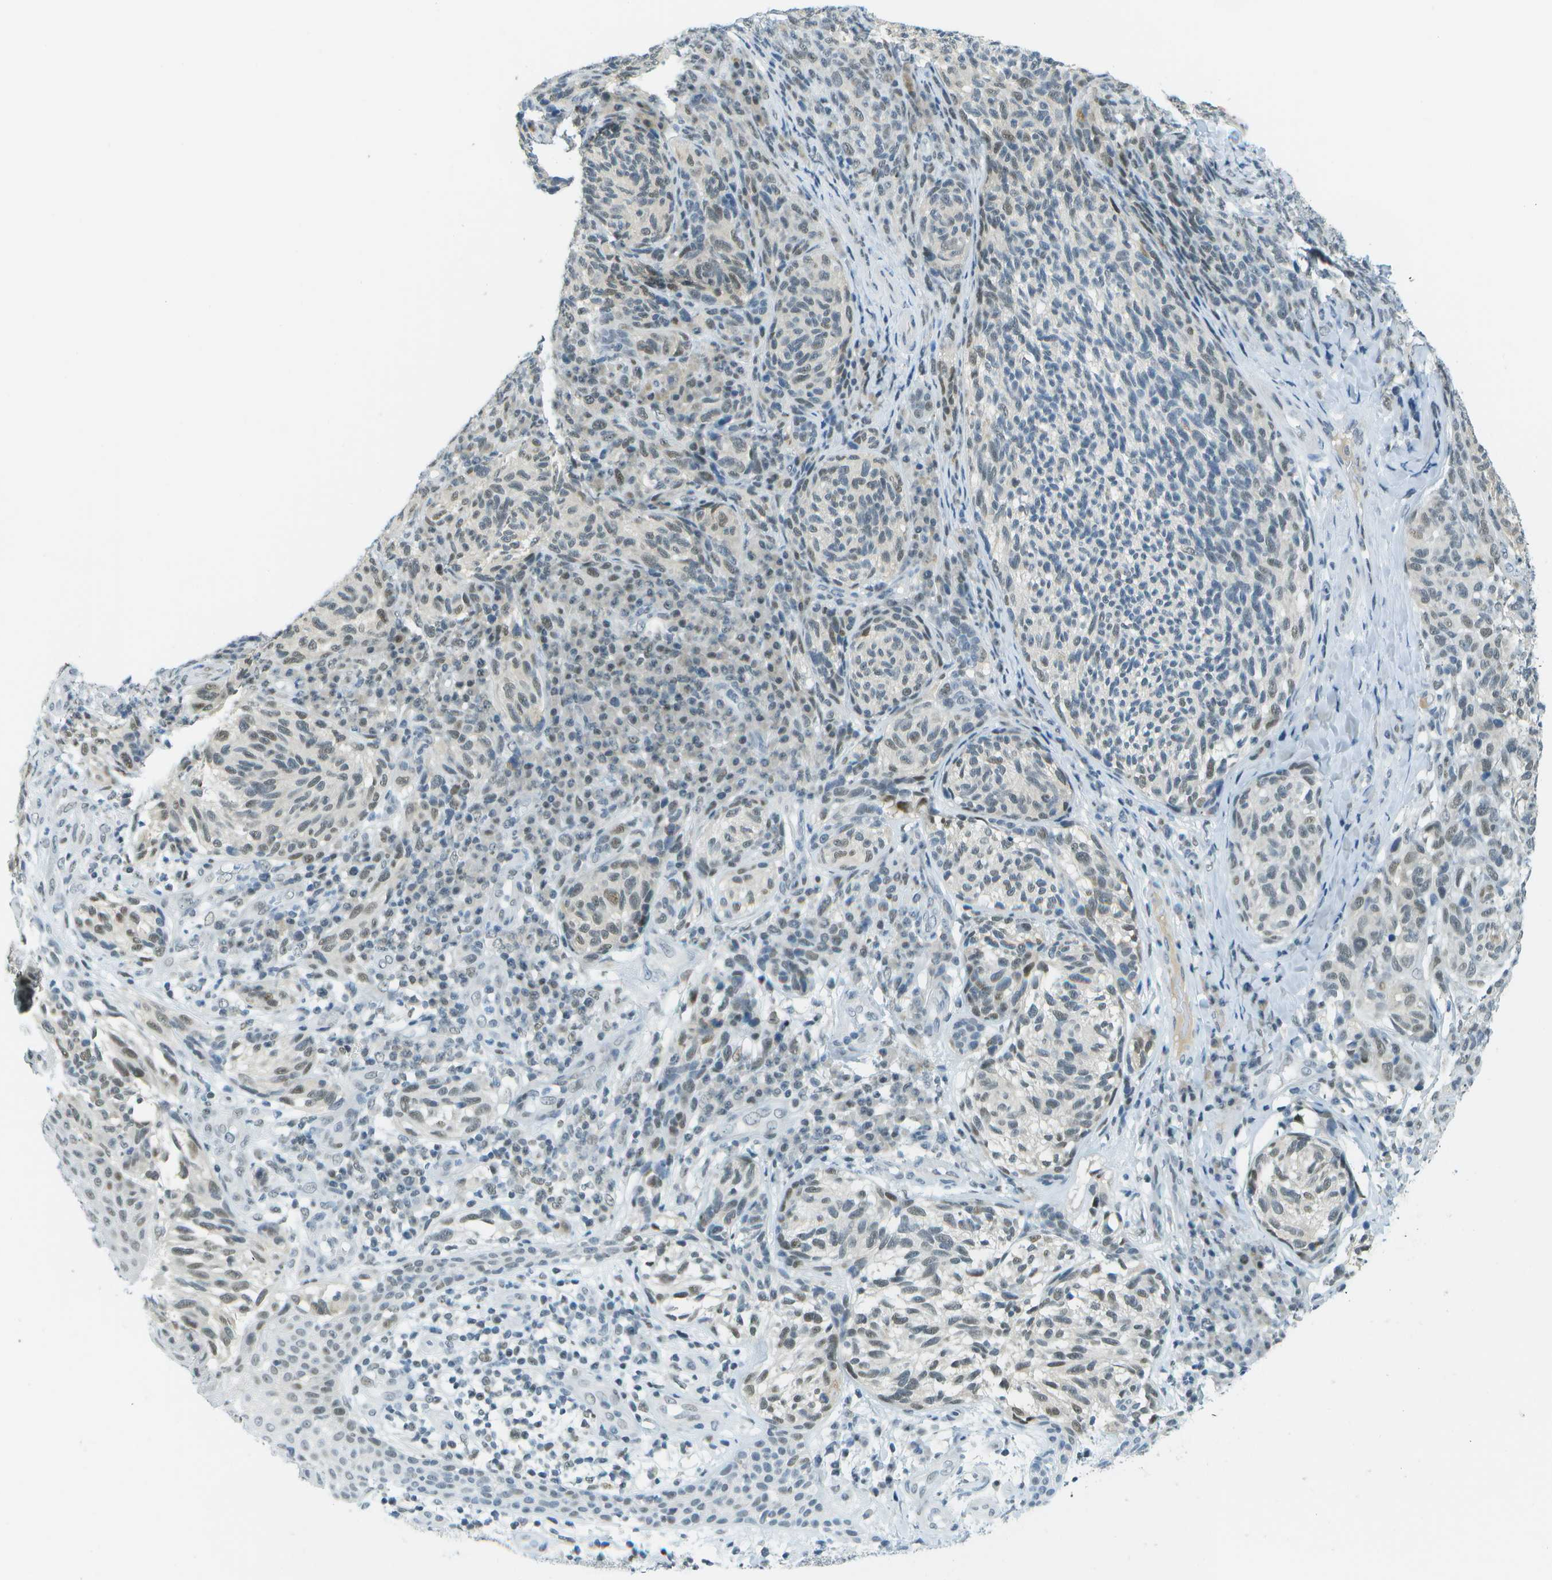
{"staining": {"intensity": "negative", "quantity": "none", "location": "none"}, "tissue": "melanoma", "cell_type": "Tumor cells", "image_type": "cancer", "snomed": [{"axis": "morphology", "description": "Malignant melanoma, NOS"}, {"axis": "topography", "description": "Skin"}], "caption": "The photomicrograph displays no significant positivity in tumor cells of melanoma.", "gene": "NEK11", "patient": {"sex": "female", "age": 73}}